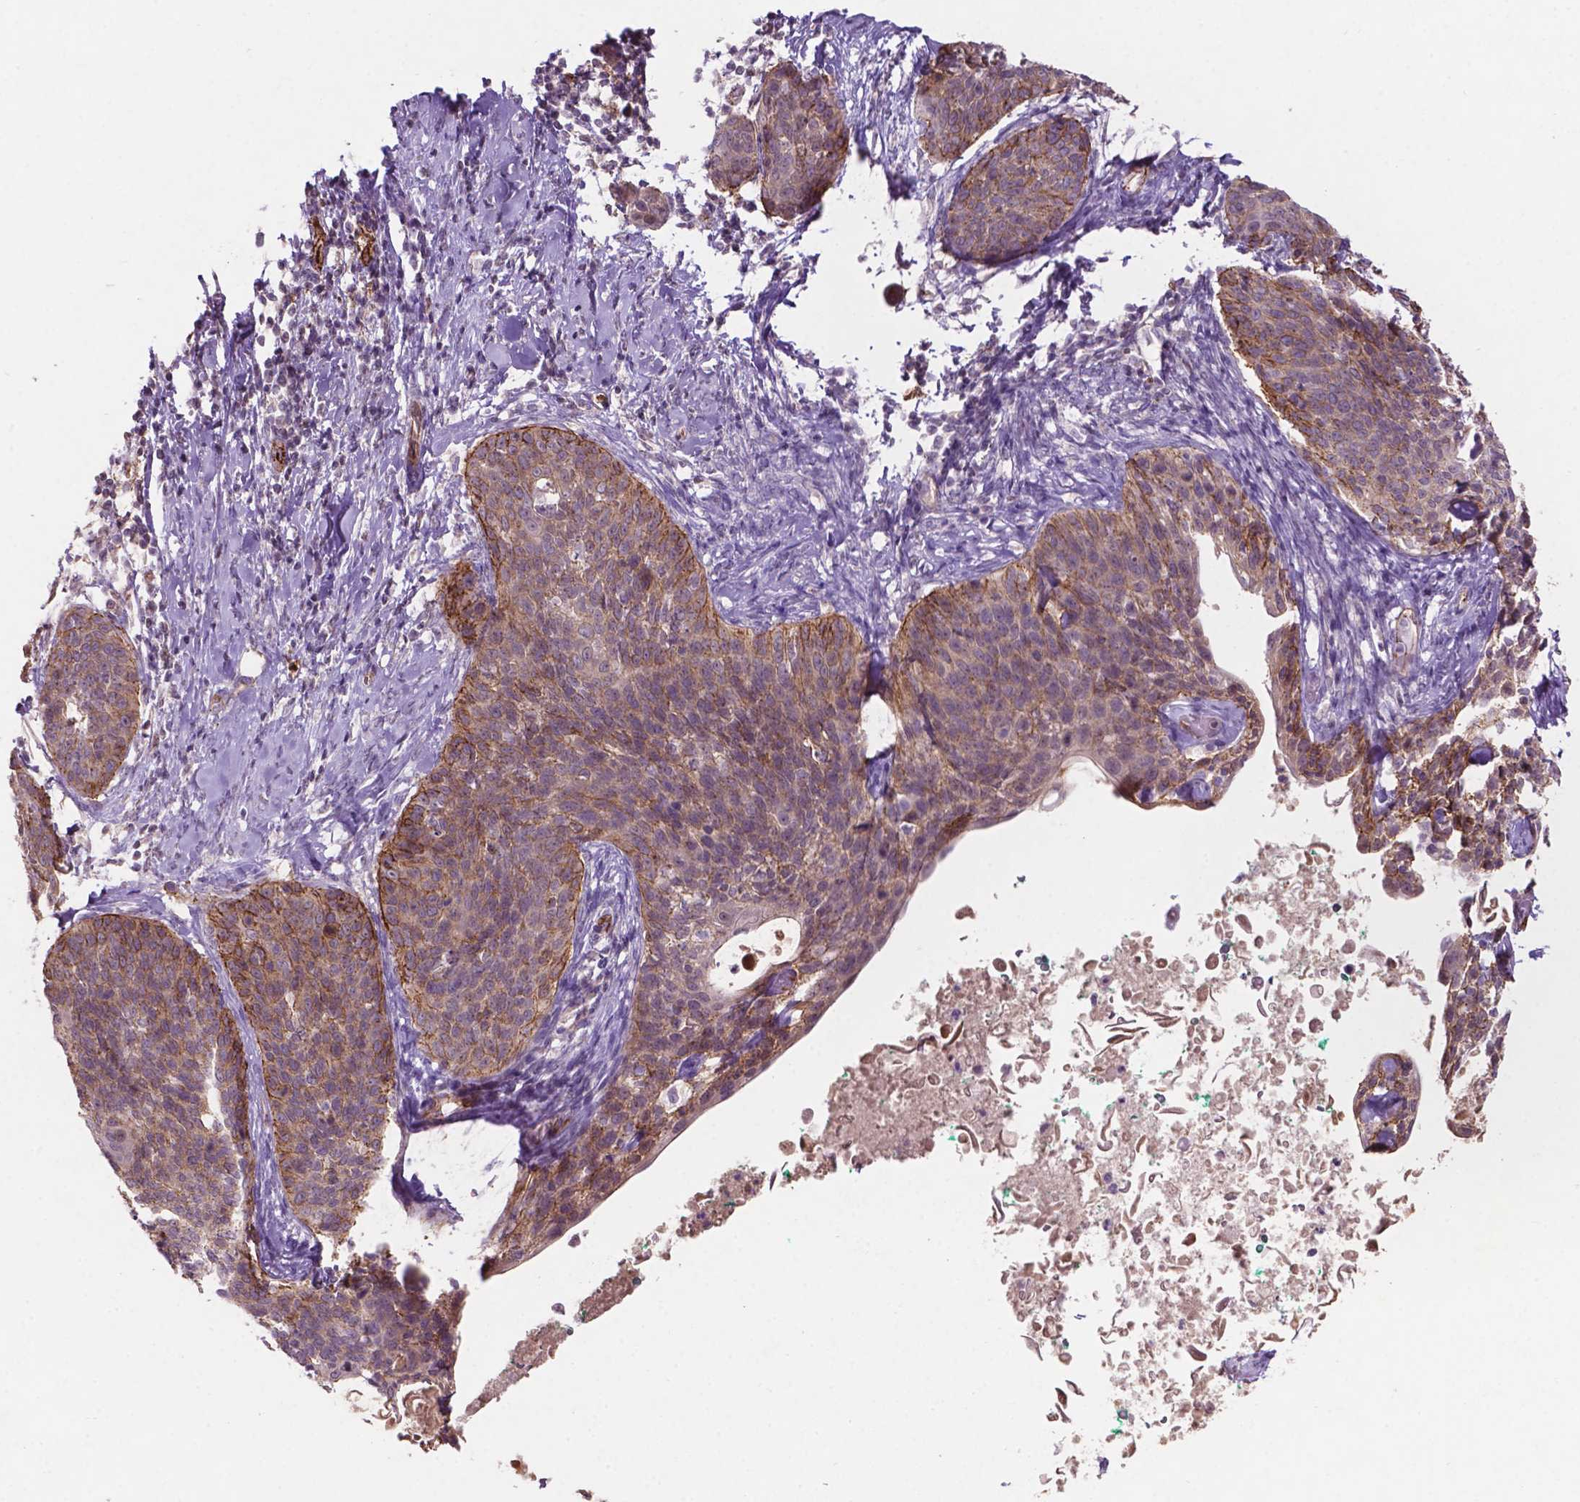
{"staining": {"intensity": "moderate", "quantity": ">75%", "location": "cytoplasmic/membranous"}, "tissue": "cervical cancer", "cell_type": "Tumor cells", "image_type": "cancer", "snomed": [{"axis": "morphology", "description": "Squamous cell carcinoma, NOS"}, {"axis": "topography", "description": "Cervix"}], "caption": "The immunohistochemical stain shows moderate cytoplasmic/membranous positivity in tumor cells of cervical cancer tissue. (DAB (3,3'-diaminobenzidine) = brown stain, brightfield microscopy at high magnification).", "gene": "ARL5C", "patient": {"sex": "female", "age": 69}}